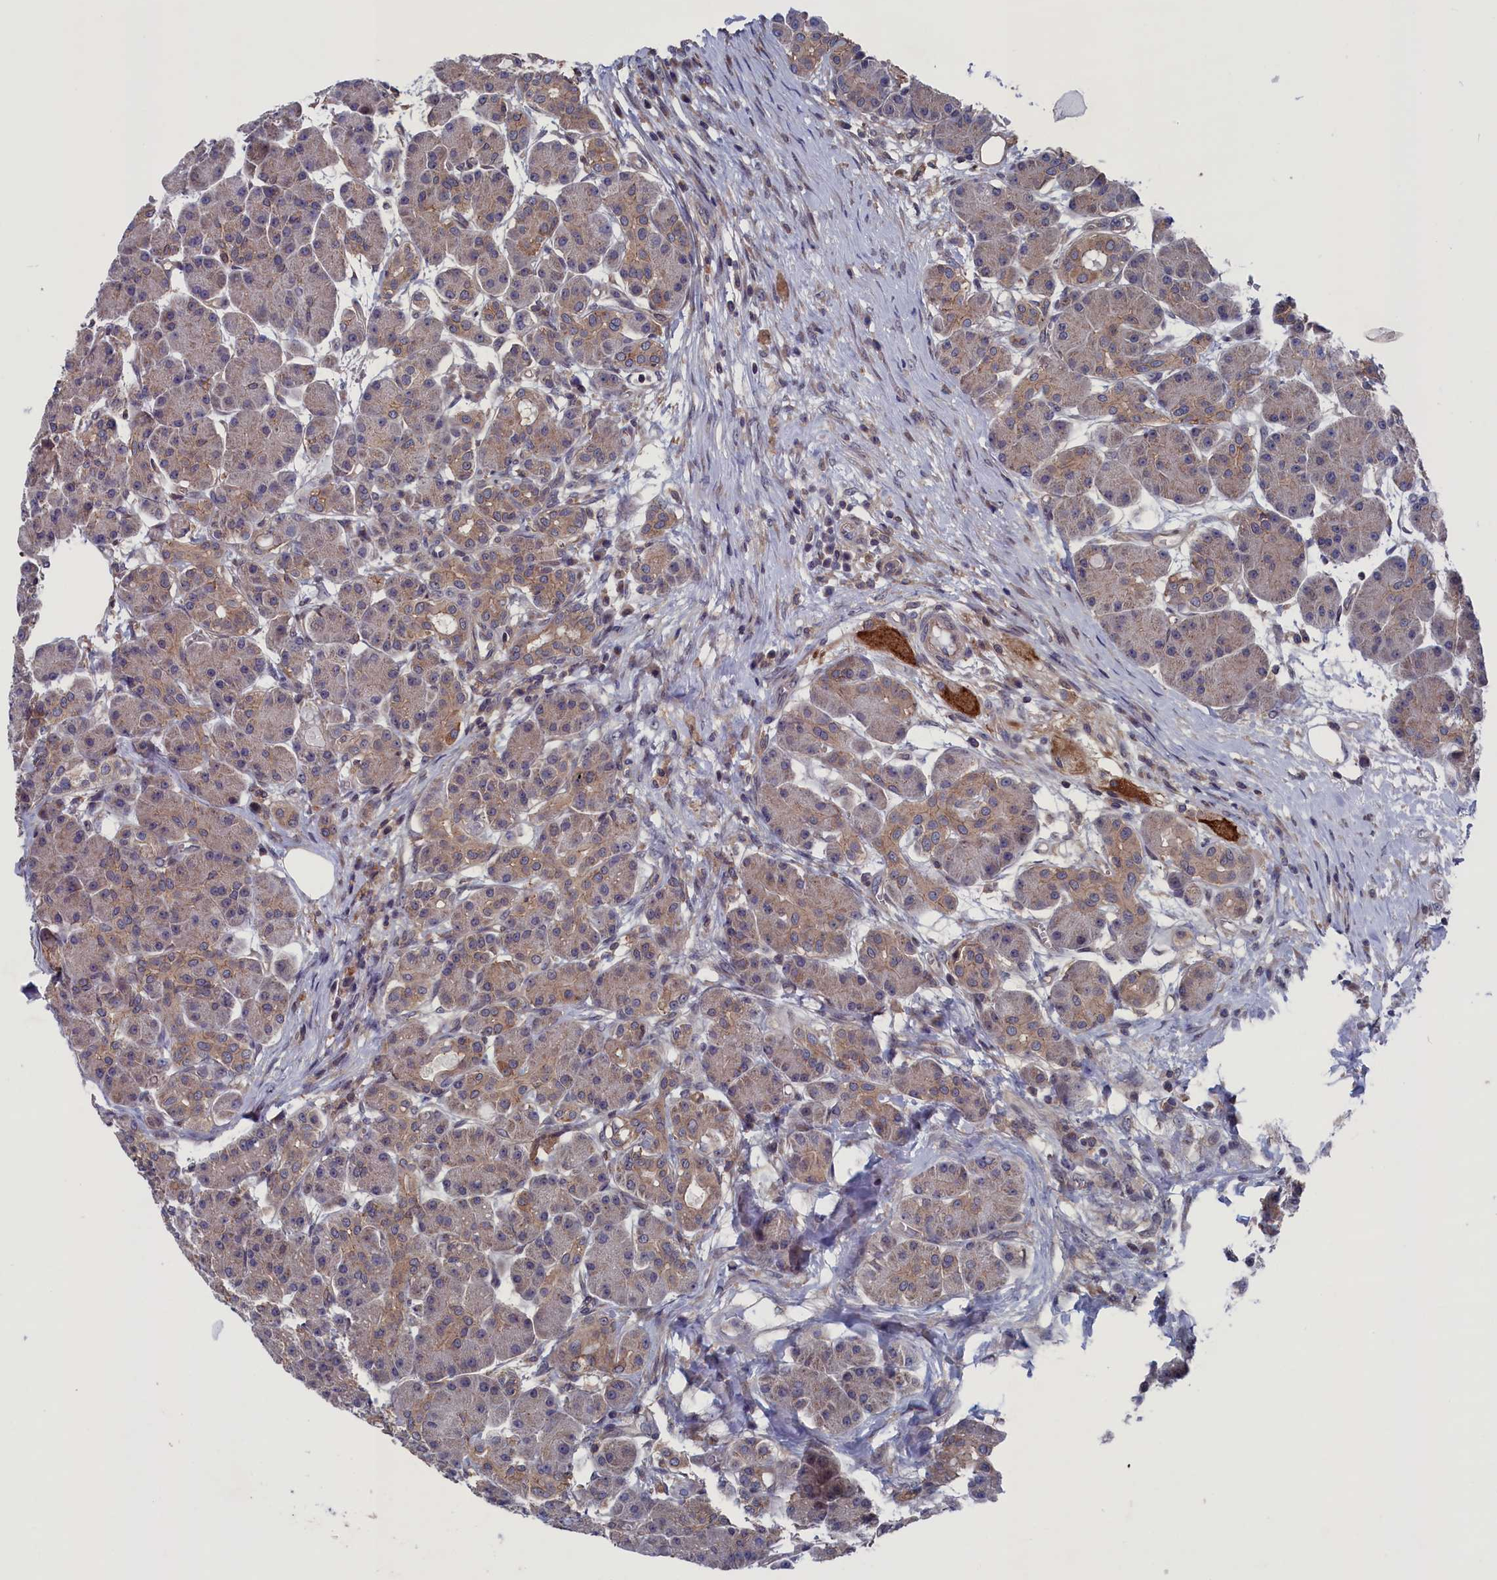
{"staining": {"intensity": "moderate", "quantity": ">75%", "location": "cytoplasmic/membranous"}, "tissue": "pancreas", "cell_type": "Exocrine glandular cells", "image_type": "normal", "snomed": [{"axis": "morphology", "description": "Normal tissue, NOS"}, {"axis": "topography", "description": "Pancreas"}], "caption": "Pancreas stained with DAB (3,3'-diaminobenzidine) IHC exhibits medium levels of moderate cytoplasmic/membranous positivity in approximately >75% of exocrine glandular cells.", "gene": "SPATA13", "patient": {"sex": "male", "age": 63}}